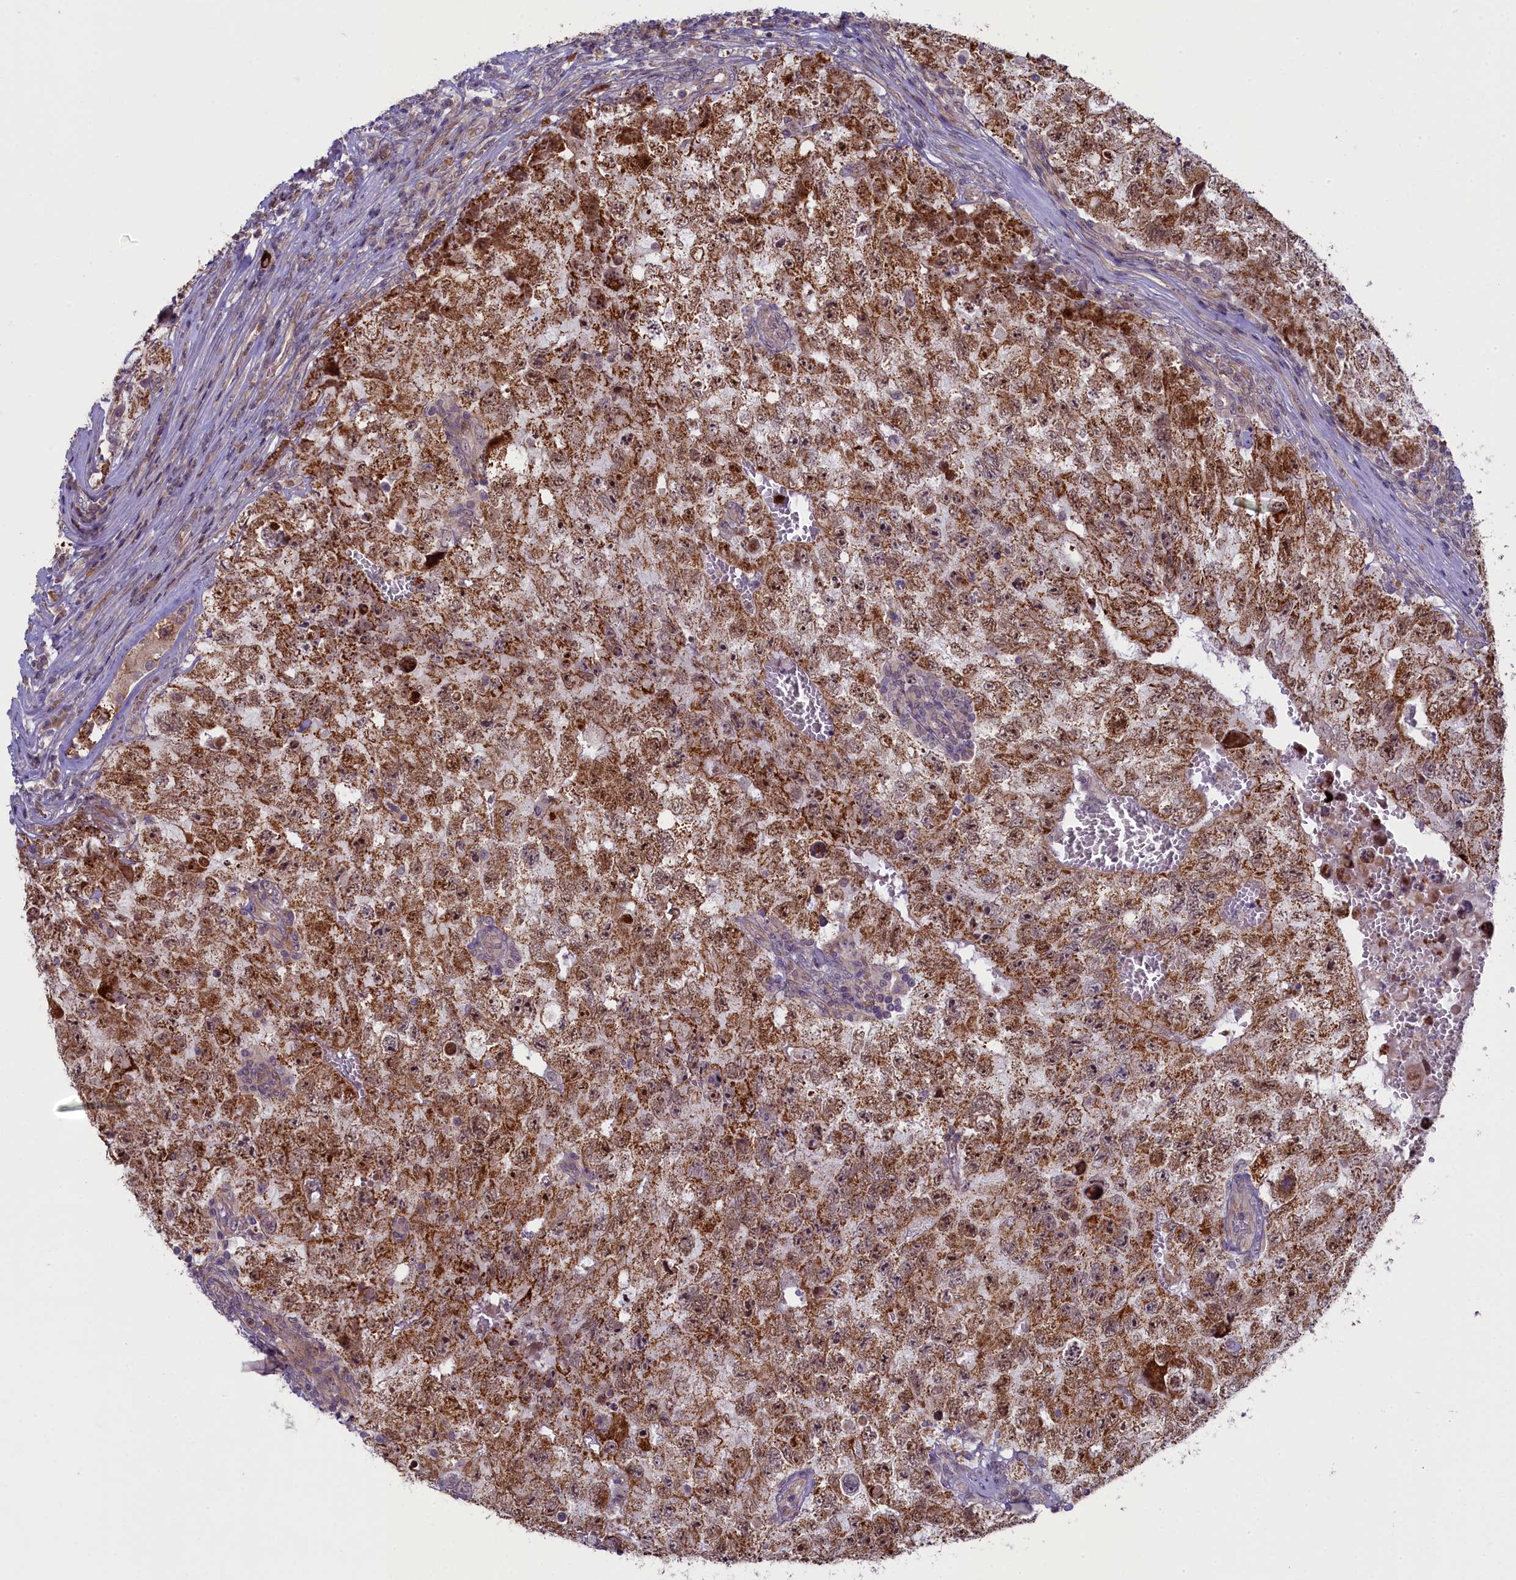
{"staining": {"intensity": "strong", "quantity": ">75%", "location": "cytoplasmic/membranous,nuclear"}, "tissue": "testis cancer", "cell_type": "Tumor cells", "image_type": "cancer", "snomed": [{"axis": "morphology", "description": "Carcinoma, Embryonal, NOS"}, {"axis": "topography", "description": "Testis"}], "caption": "Testis cancer stained for a protein shows strong cytoplasmic/membranous and nuclear positivity in tumor cells. (IHC, brightfield microscopy, high magnification).", "gene": "CCL23", "patient": {"sex": "male", "age": 17}}